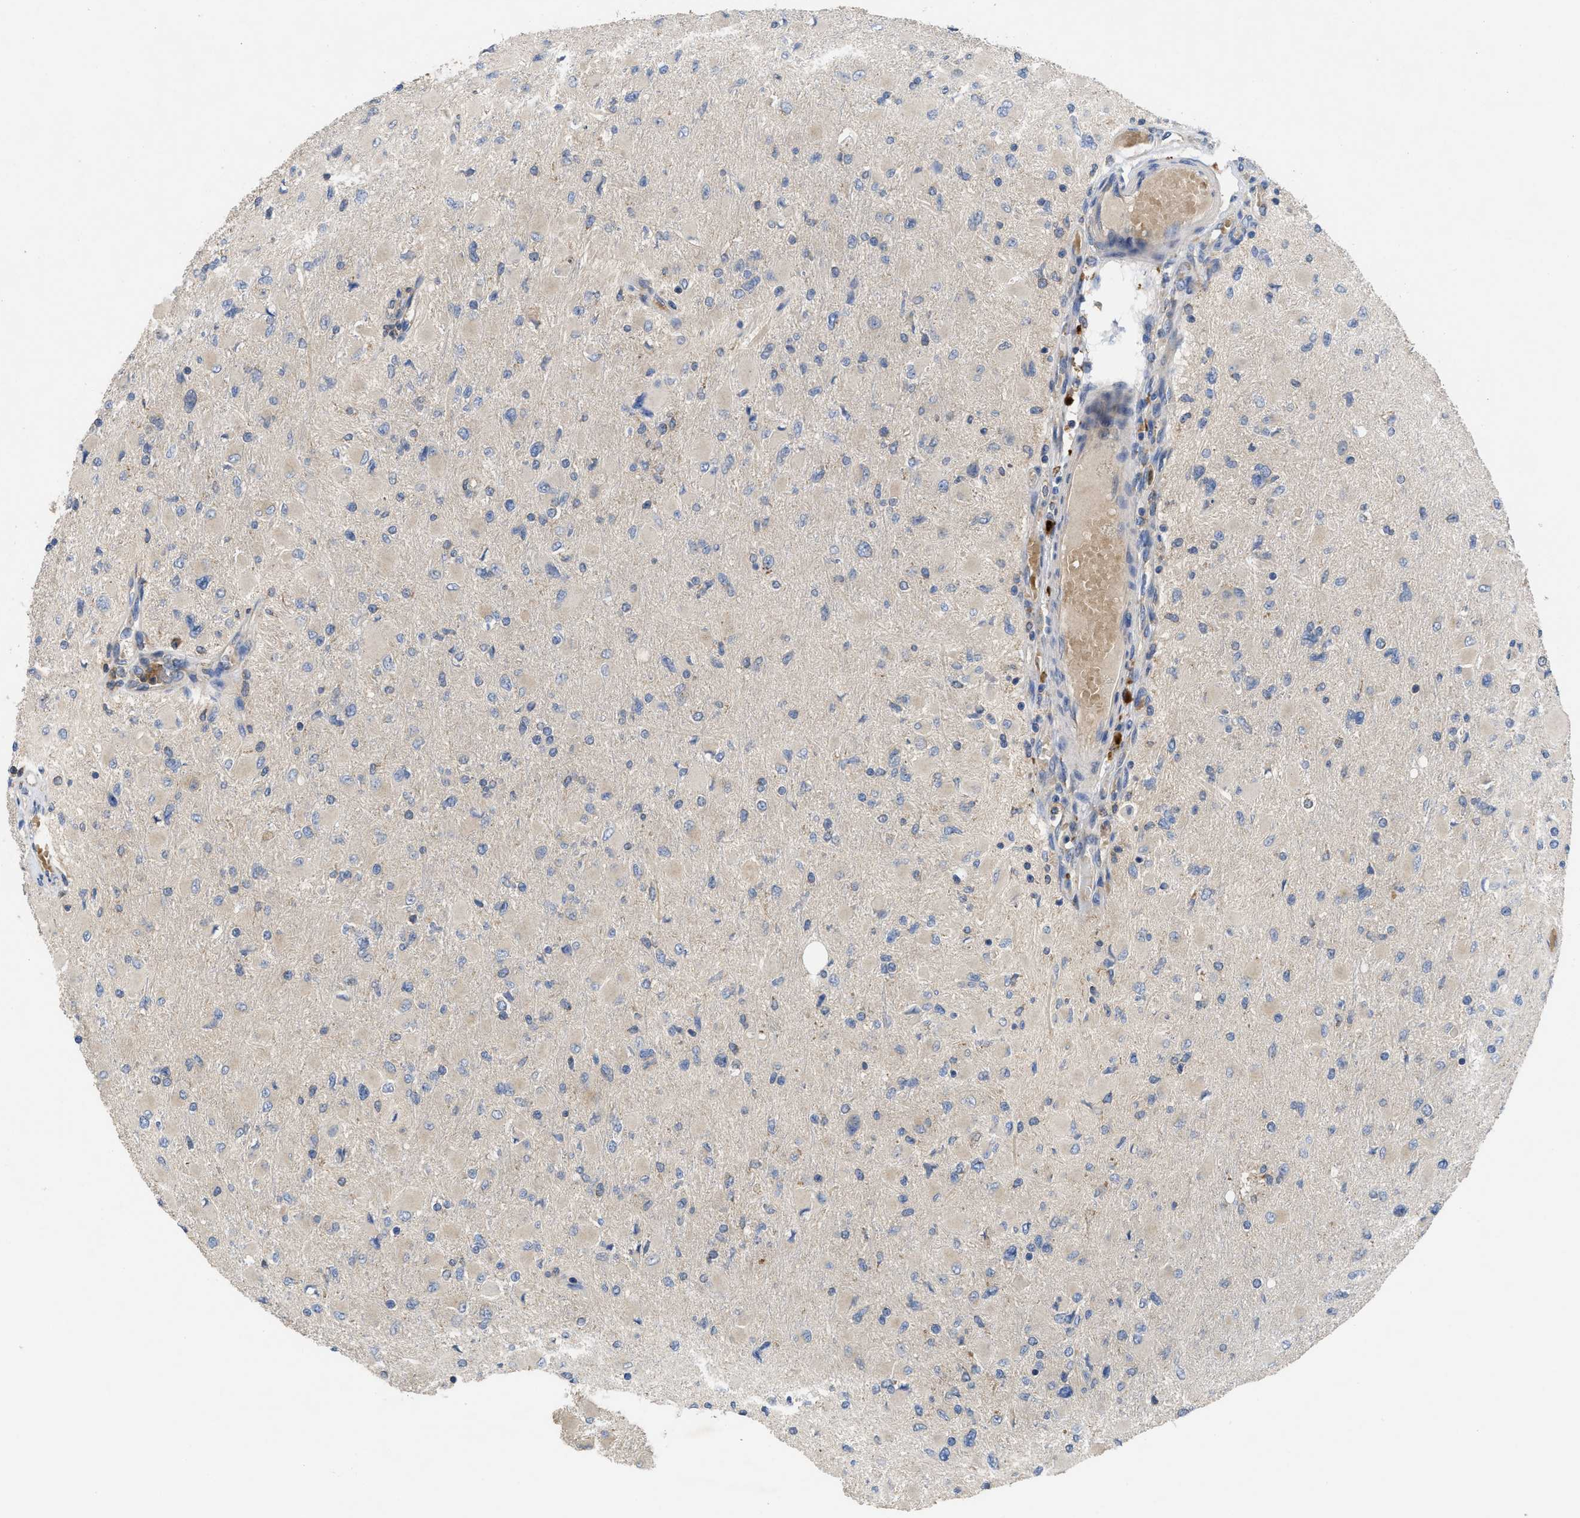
{"staining": {"intensity": "negative", "quantity": "none", "location": "none"}, "tissue": "glioma", "cell_type": "Tumor cells", "image_type": "cancer", "snomed": [{"axis": "morphology", "description": "Glioma, malignant, High grade"}, {"axis": "topography", "description": "Cerebral cortex"}], "caption": "IHC image of neoplastic tissue: glioma stained with DAB (3,3'-diaminobenzidine) demonstrates no significant protein staining in tumor cells. (IHC, brightfield microscopy, high magnification).", "gene": "RNF216", "patient": {"sex": "female", "age": 36}}